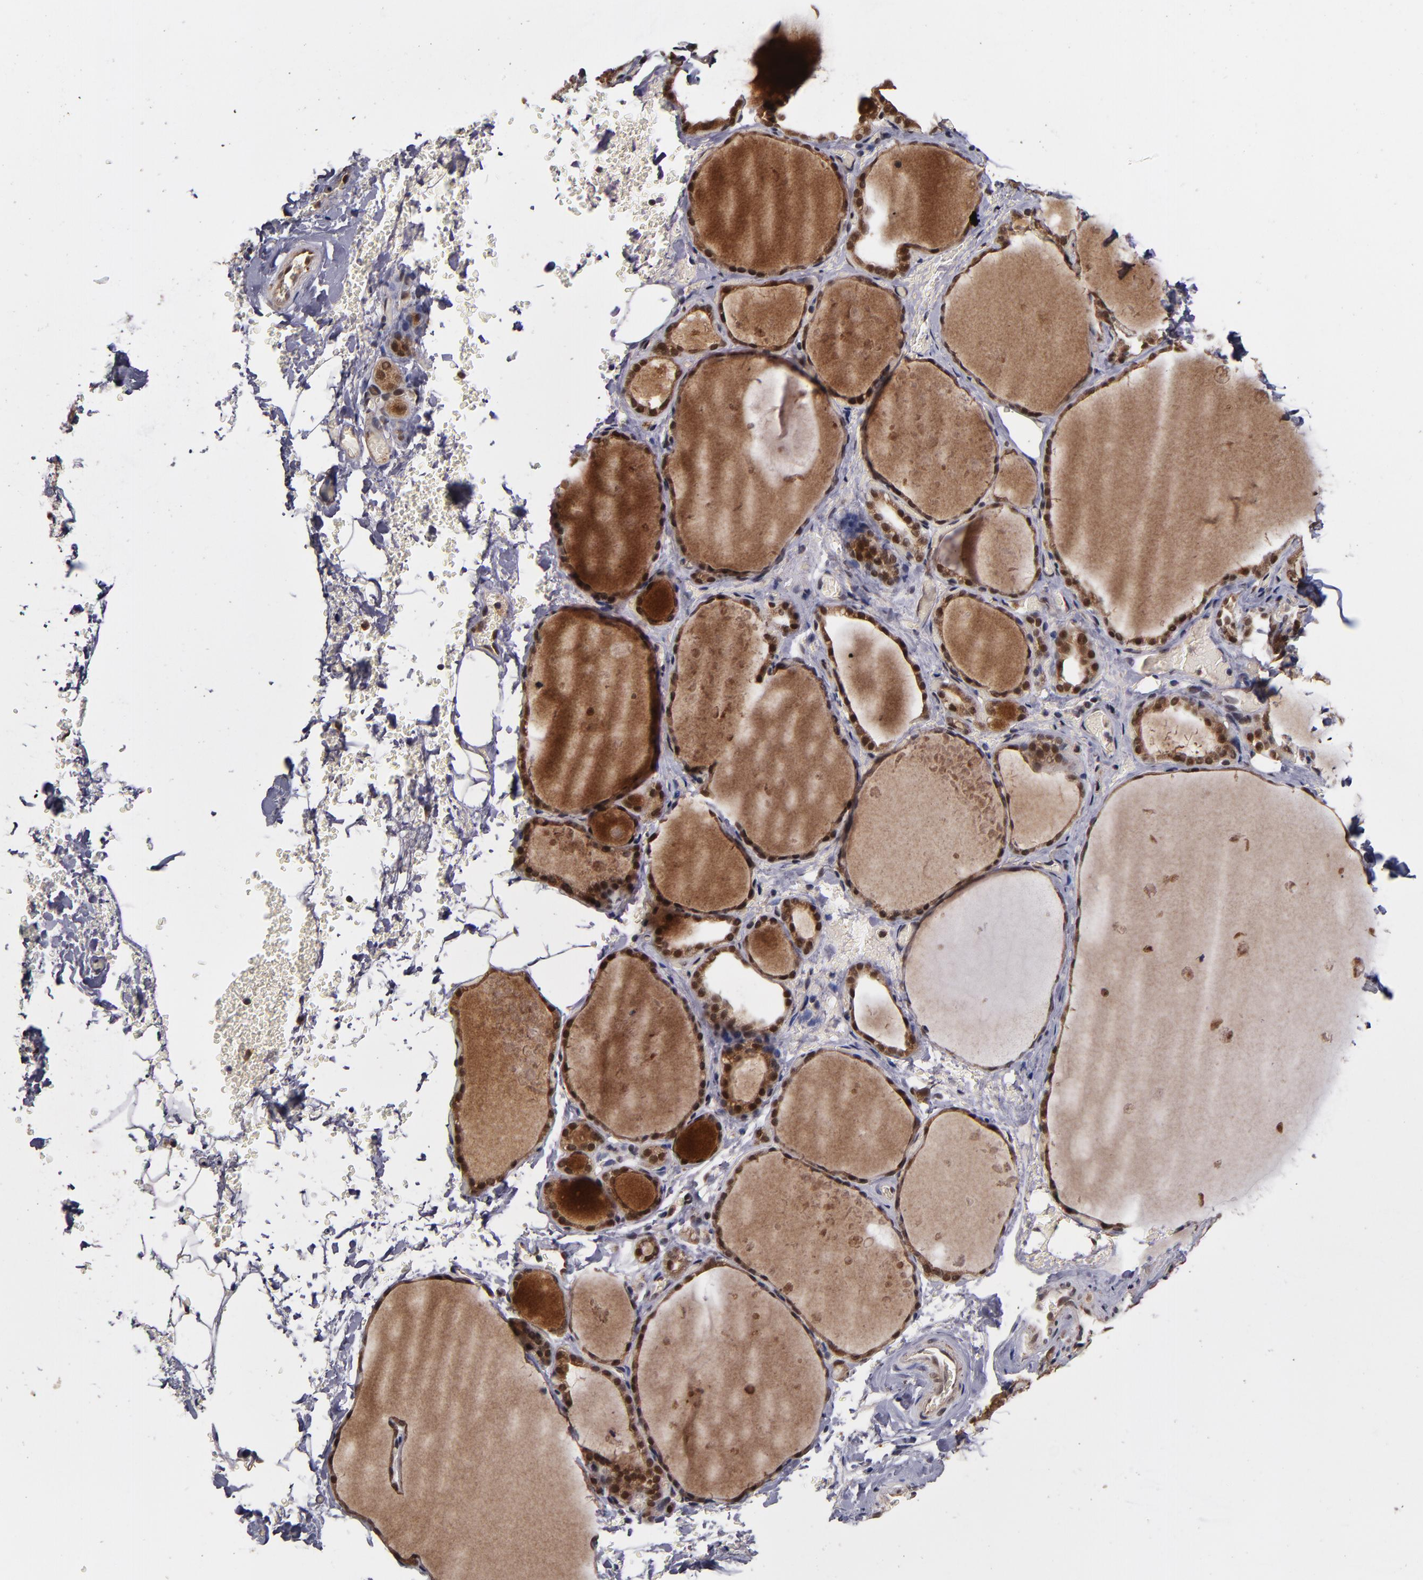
{"staining": {"intensity": "moderate", "quantity": ">75%", "location": "cytoplasmic/membranous"}, "tissue": "thyroid gland", "cell_type": "Glandular cells", "image_type": "normal", "snomed": [{"axis": "morphology", "description": "Normal tissue, NOS"}, {"axis": "topography", "description": "Thyroid gland"}], "caption": "IHC image of benign thyroid gland stained for a protein (brown), which displays medium levels of moderate cytoplasmic/membranous expression in about >75% of glandular cells.", "gene": "CUL5", "patient": {"sex": "male", "age": 61}}